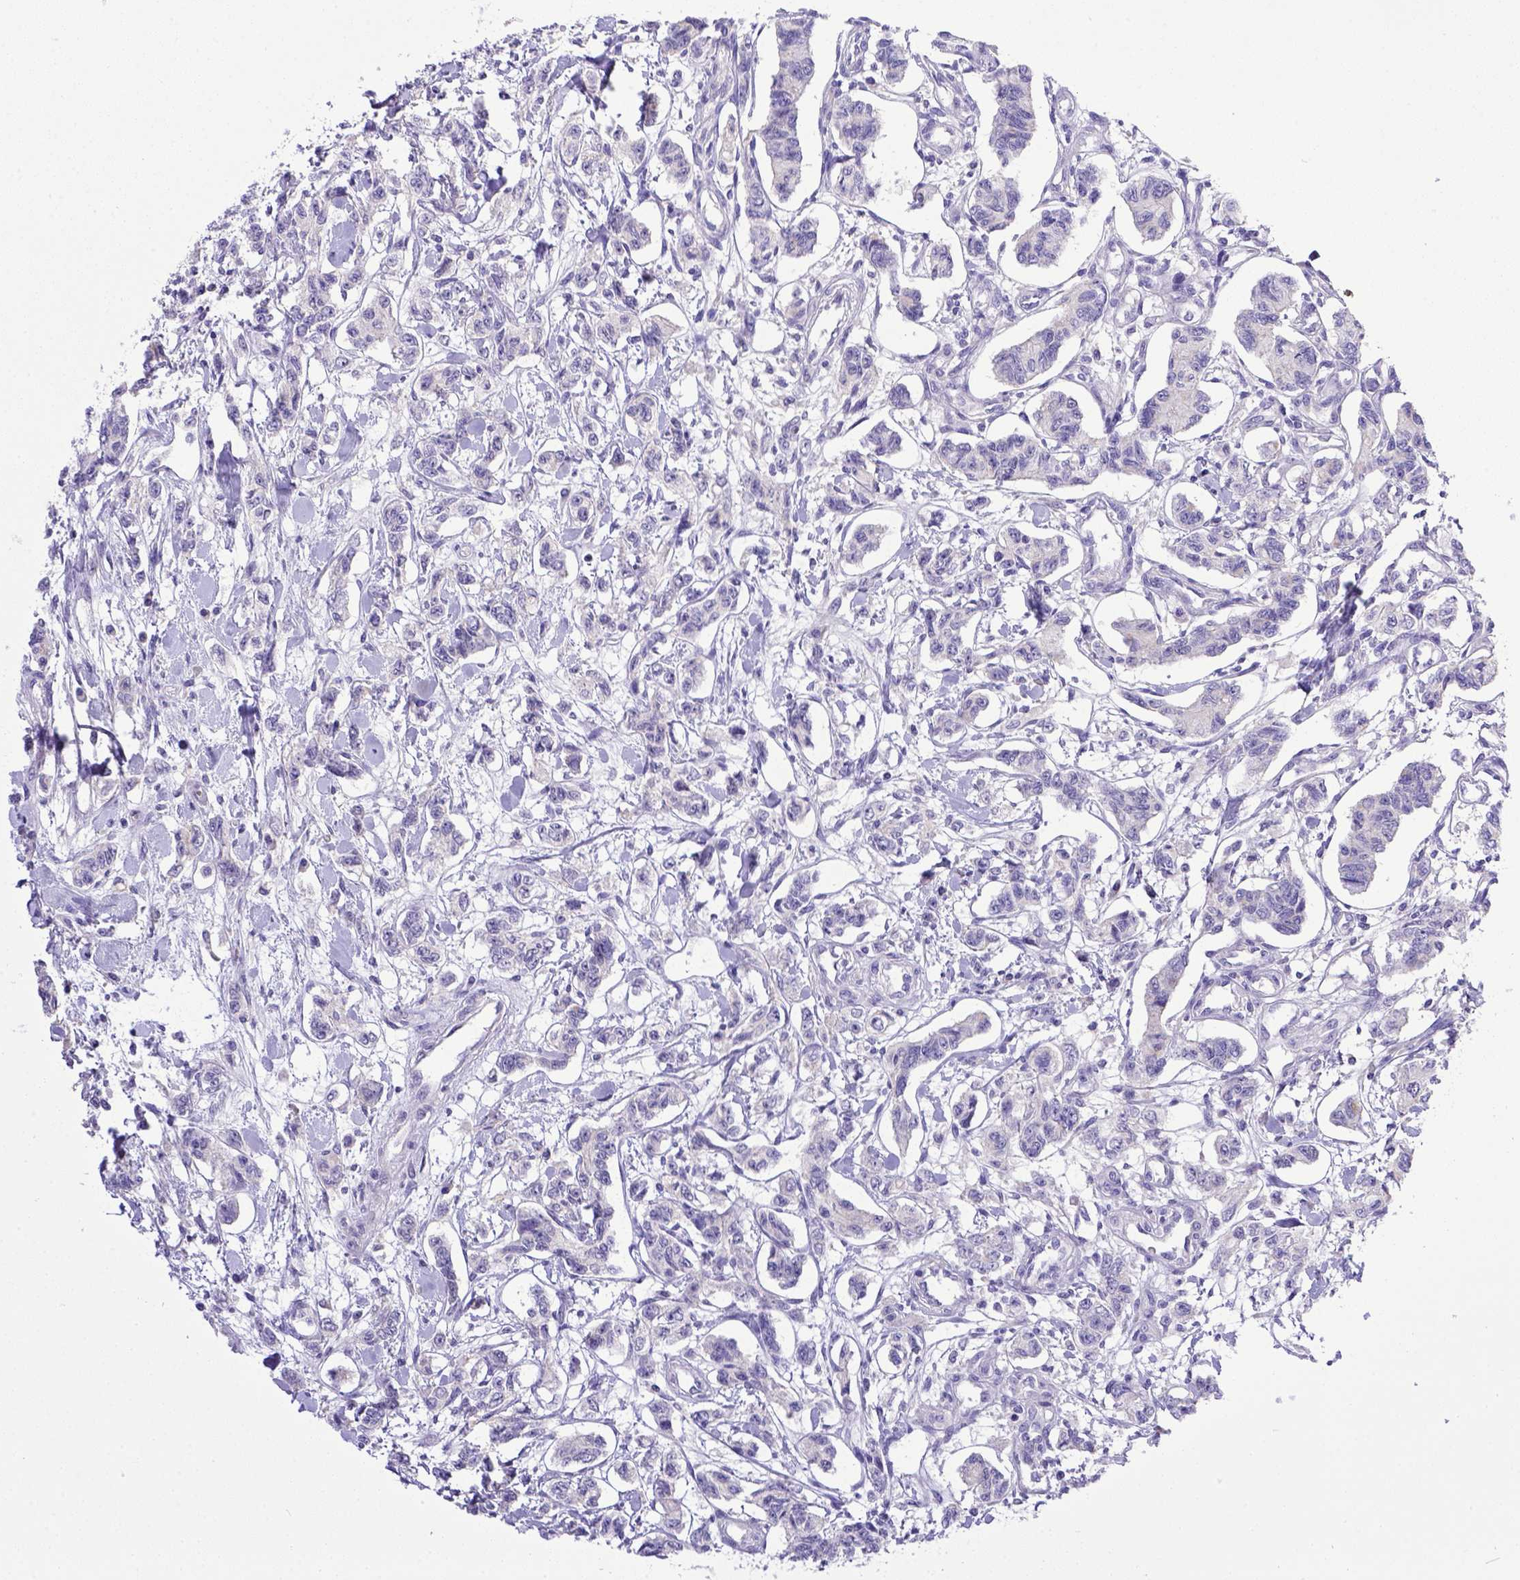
{"staining": {"intensity": "negative", "quantity": "none", "location": "none"}, "tissue": "carcinoid", "cell_type": "Tumor cells", "image_type": "cancer", "snomed": [{"axis": "morphology", "description": "Carcinoid, malignant, NOS"}, {"axis": "topography", "description": "Kidney"}], "caption": "Malignant carcinoid stained for a protein using immunohistochemistry (IHC) displays no expression tumor cells.", "gene": "BTN1A1", "patient": {"sex": "female", "age": 41}}